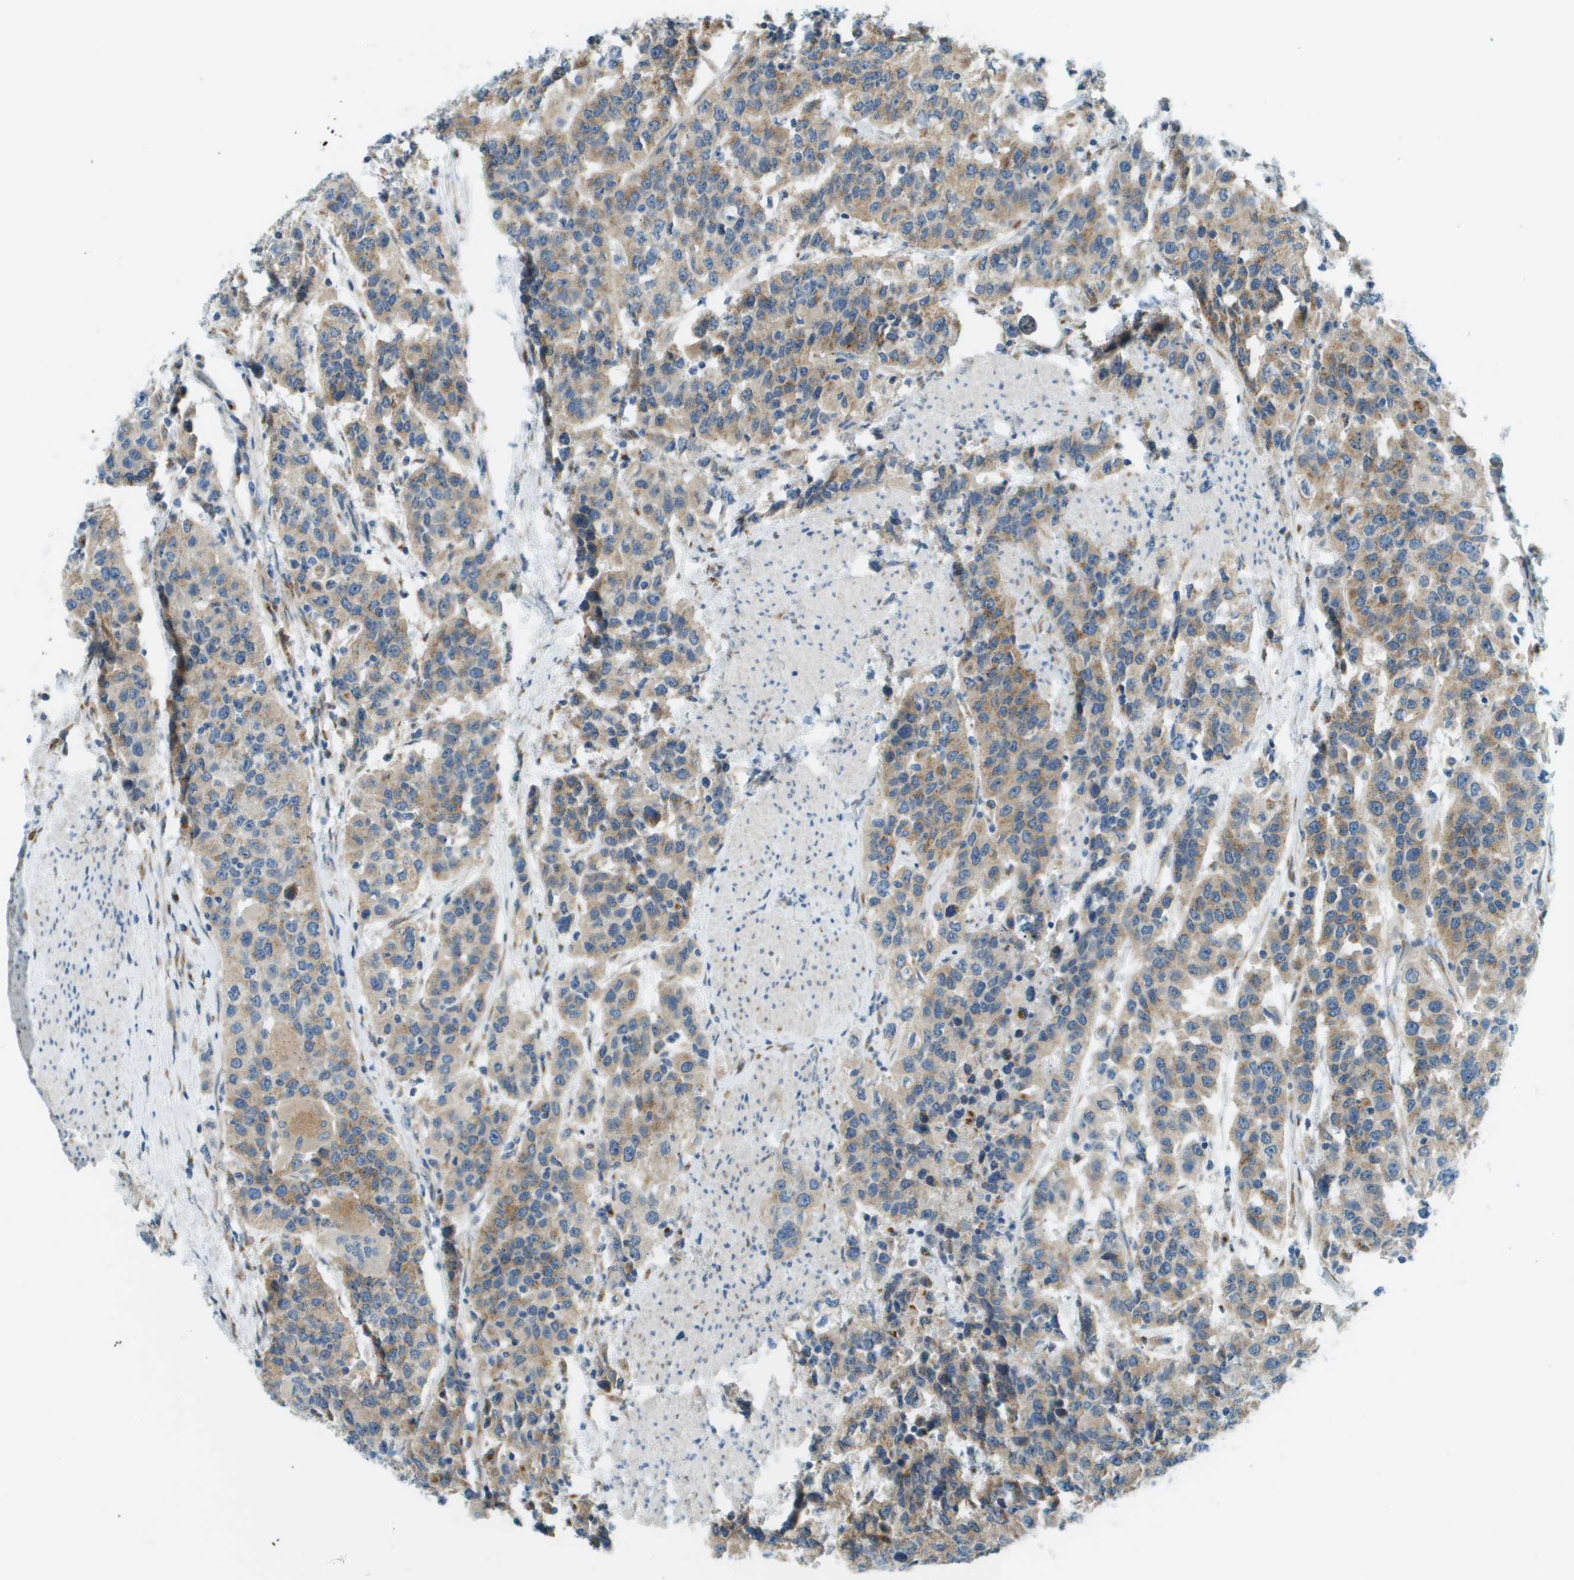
{"staining": {"intensity": "moderate", "quantity": ">75%", "location": "cytoplasmic/membranous"}, "tissue": "urothelial cancer", "cell_type": "Tumor cells", "image_type": "cancer", "snomed": [{"axis": "morphology", "description": "Urothelial carcinoma, High grade"}, {"axis": "topography", "description": "Urinary bladder"}], "caption": "Immunohistochemical staining of urothelial cancer demonstrates medium levels of moderate cytoplasmic/membranous protein staining in approximately >75% of tumor cells. (DAB (3,3'-diaminobenzidine) IHC with brightfield microscopy, high magnification).", "gene": "ACBD3", "patient": {"sex": "female", "age": 80}}